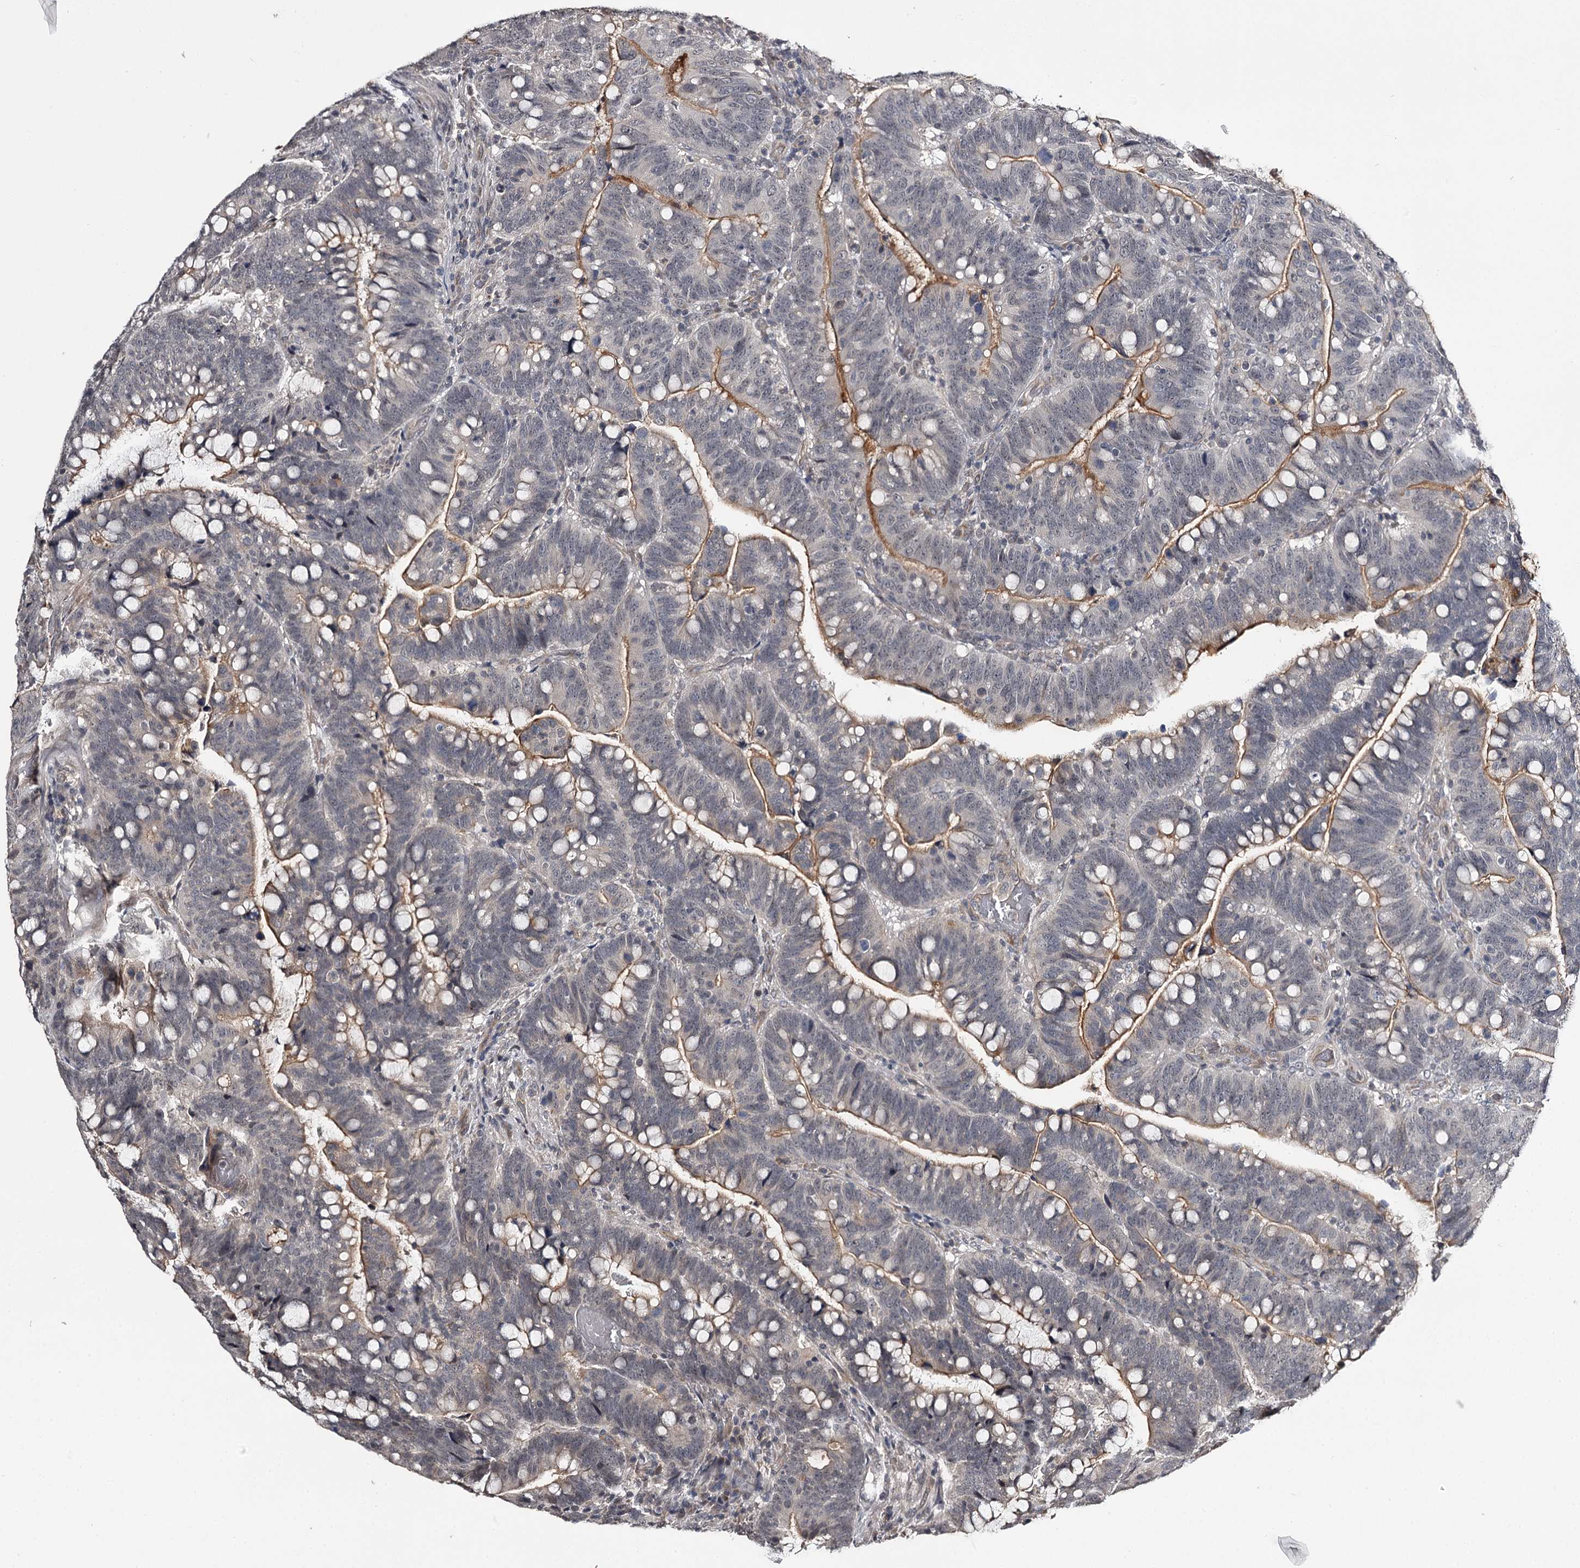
{"staining": {"intensity": "moderate", "quantity": ">75%", "location": "cytoplasmic/membranous"}, "tissue": "colorectal cancer", "cell_type": "Tumor cells", "image_type": "cancer", "snomed": [{"axis": "morphology", "description": "Normal tissue, NOS"}, {"axis": "morphology", "description": "Adenocarcinoma, NOS"}, {"axis": "topography", "description": "Colon"}], "caption": "Immunohistochemical staining of colorectal adenocarcinoma demonstrates moderate cytoplasmic/membranous protein staining in about >75% of tumor cells.", "gene": "CWF19L2", "patient": {"sex": "female", "age": 66}}